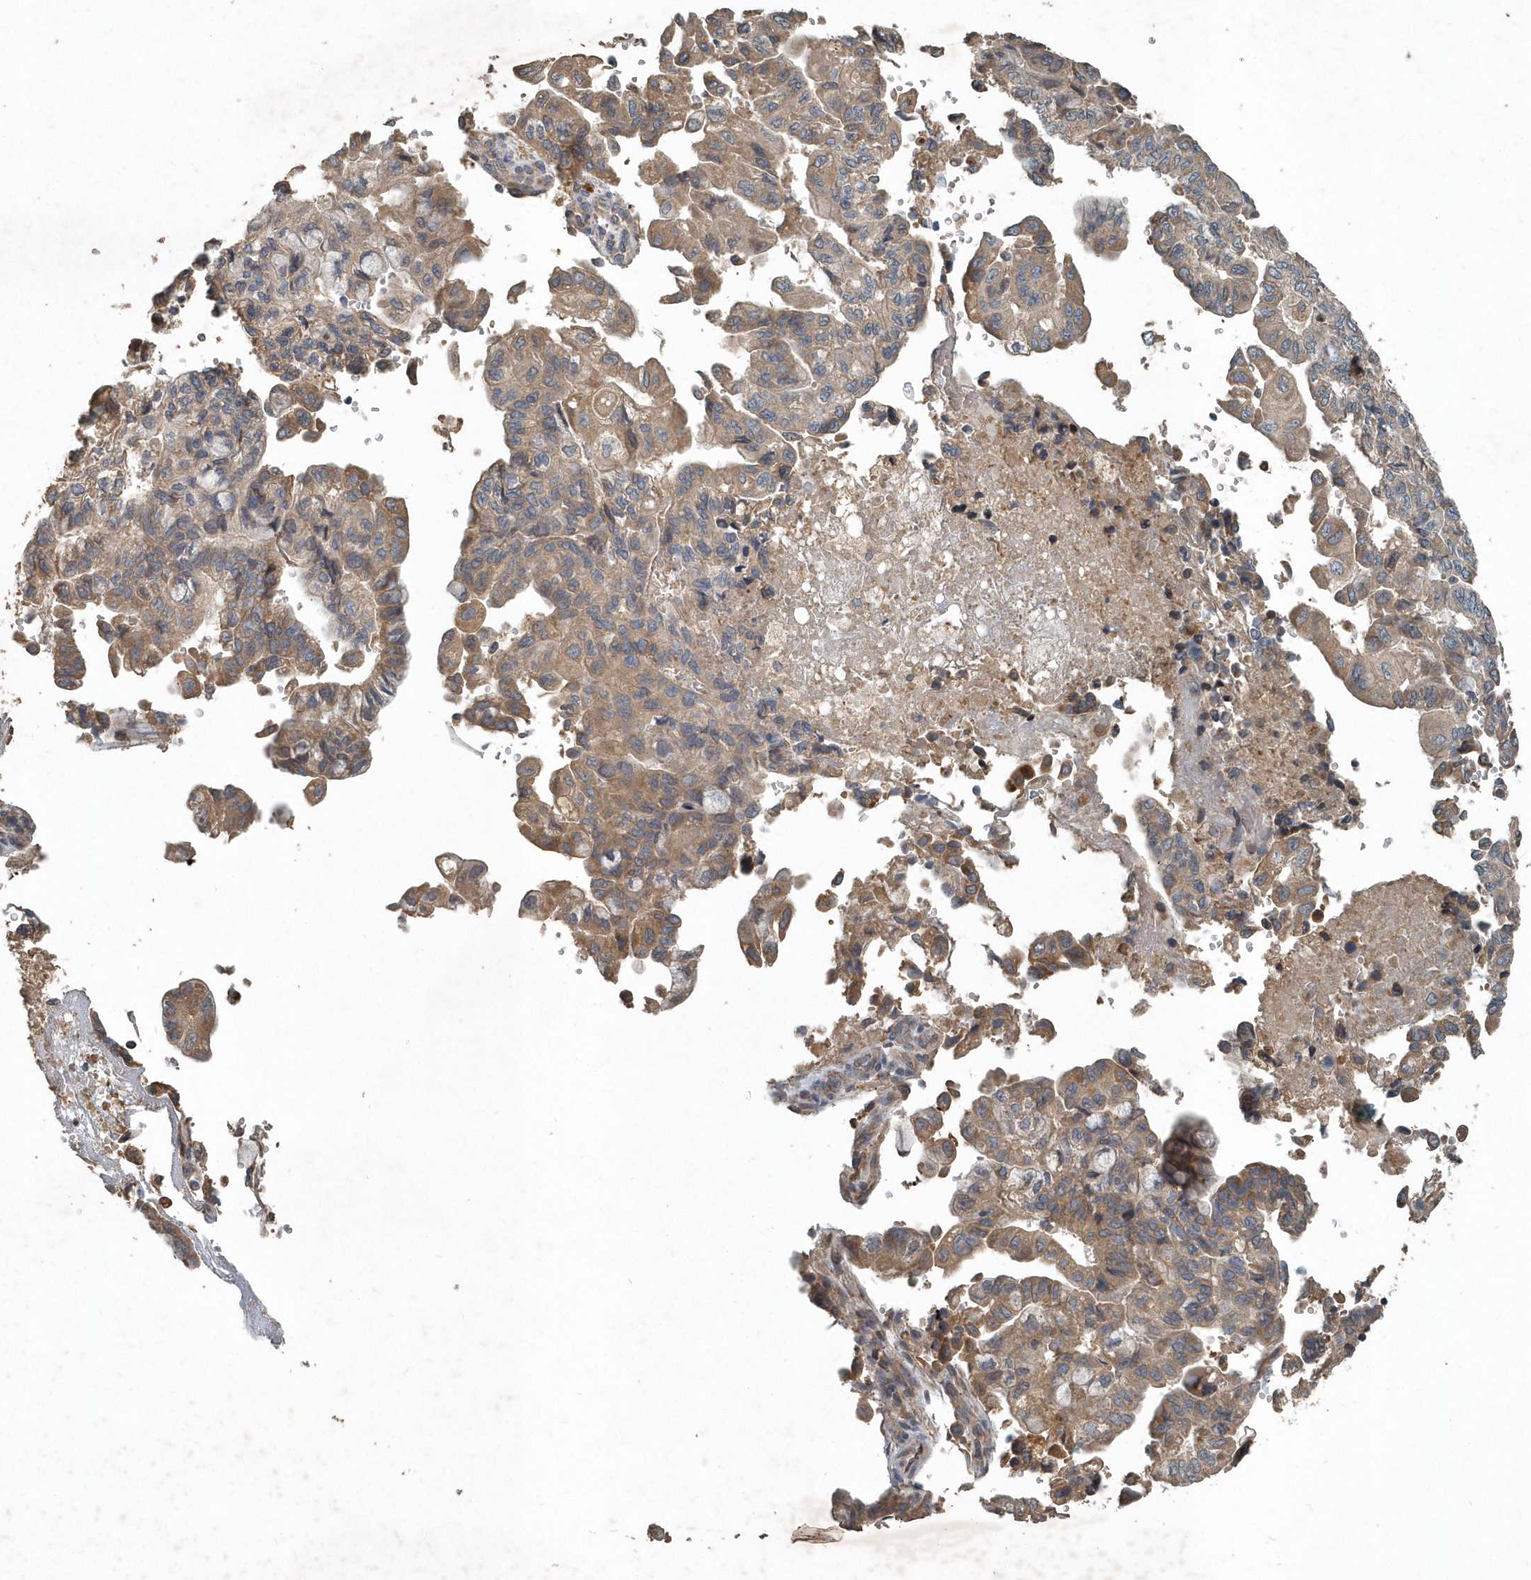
{"staining": {"intensity": "moderate", "quantity": ">75%", "location": "cytoplasmic/membranous"}, "tissue": "pancreatic cancer", "cell_type": "Tumor cells", "image_type": "cancer", "snomed": [{"axis": "morphology", "description": "Adenocarcinoma, NOS"}, {"axis": "topography", "description": "Pancreas"}], "caption": "Human pancreatic adenocarcinoma stained with a brown dye displays moderate cytoplasmic/membranous positive expression in approximately >75% of tumor cells.", "gene": "SCFD2", "patient": {"sex": "male", "age": 51}}